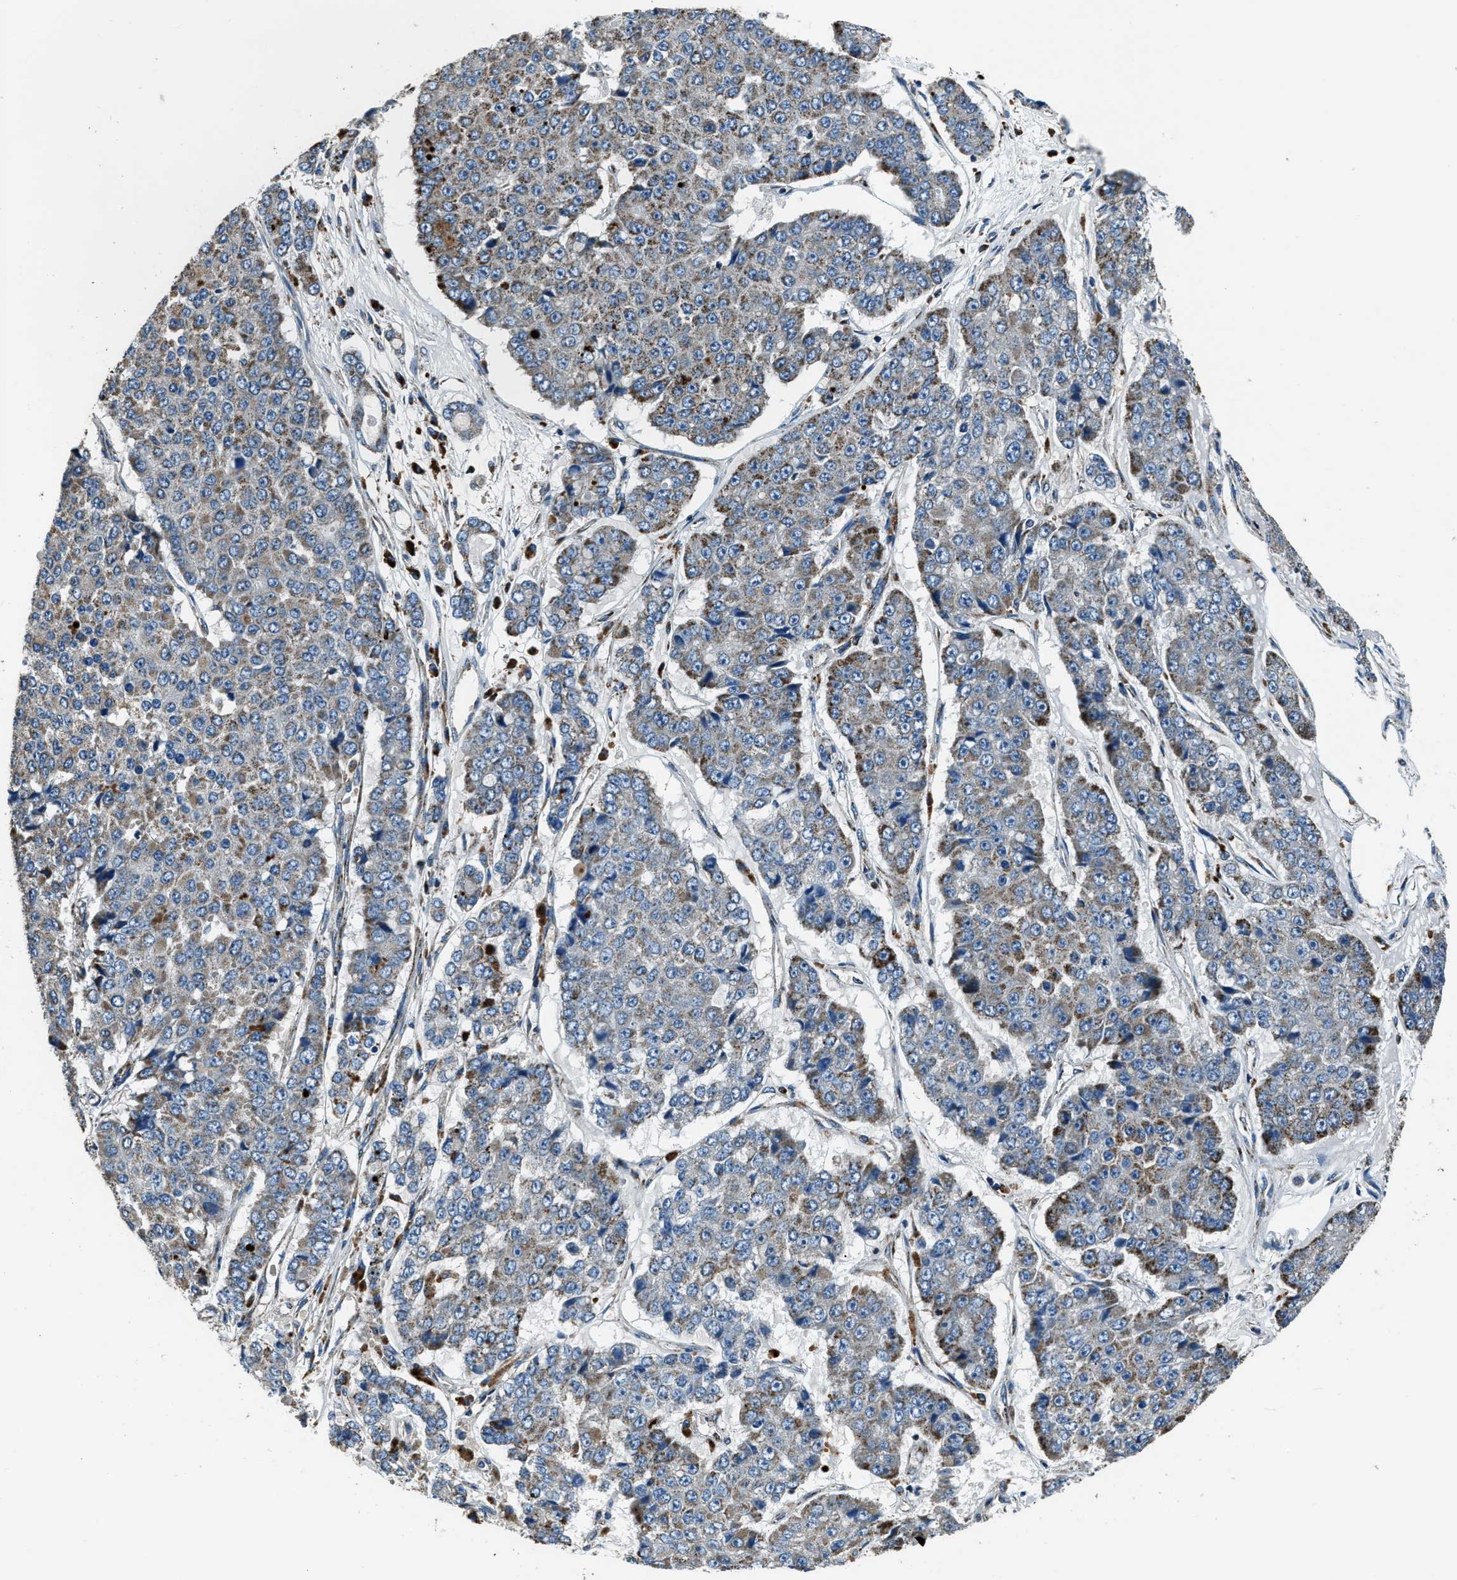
{"staining": {"intensity": "moderate", "quantity": "<25%", "location": "cytoplasmic/membranous"}, "tissue": "pancreatic cancer", "cell_type": "Tumor cells", "image_type": "cancer", "snomed": [{"axis": "morphology", "description": "Adenocarcinoma, NOS"}, {"axis": "topography", "description": "Pancreas"}], "caption": "DAB immunohistochemical staining of human pancreatic cancer (adenocarcinoma) reveals moderate cytoplasmic/membranous protein positivity in approximately <25% of tumor cells.", "gene": "OGDH", "patient": {"sex": "male", "age": 50}}